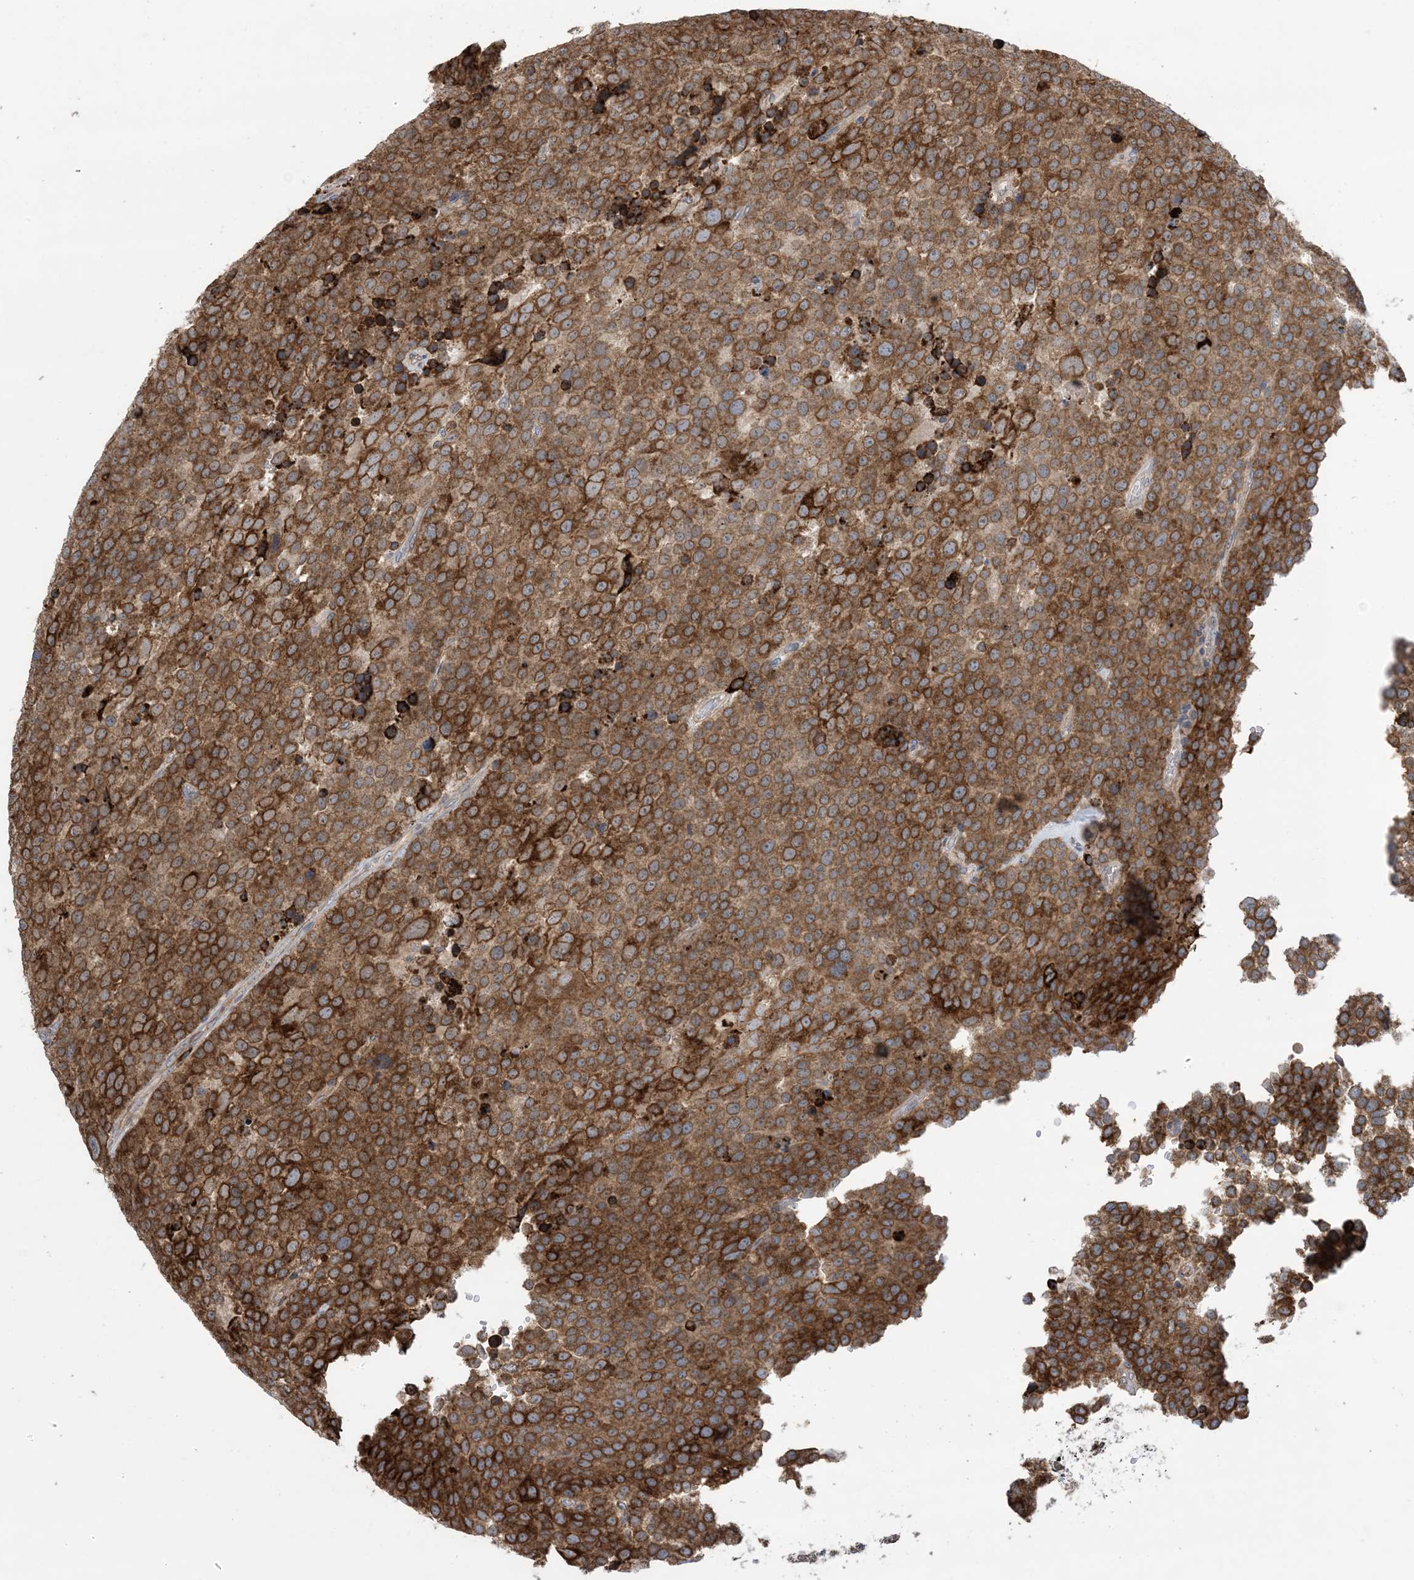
{"staining": {"intensity": "strong", "quantity": ">75%", "location": "cytoplasmic/membranous"}, "tissue": "testis cancer", "cell_type": "Tumor cells", "image_type": "cancer", "snomed": [{"axis": "morphology", "description": "Seminoma, NOS"}, {"axis": "topography", "description": "Testis"}], "caption": "Immunohistochemistry (IHC) staining of testis seminoma, which demonstrates high levels of strong cytoplasmic/membranous staining in about >75% of tumor cells indicating strong cytoplasmic/membranous protein positivity. The staining was performed using DAB (3,3'-diaminobenzidine) (brown) for protein detection and nuclei were counterstained in hematoxylin (blue).", "gene": "CLEC16A", "patient": {"sex": "male", "age": 71}}